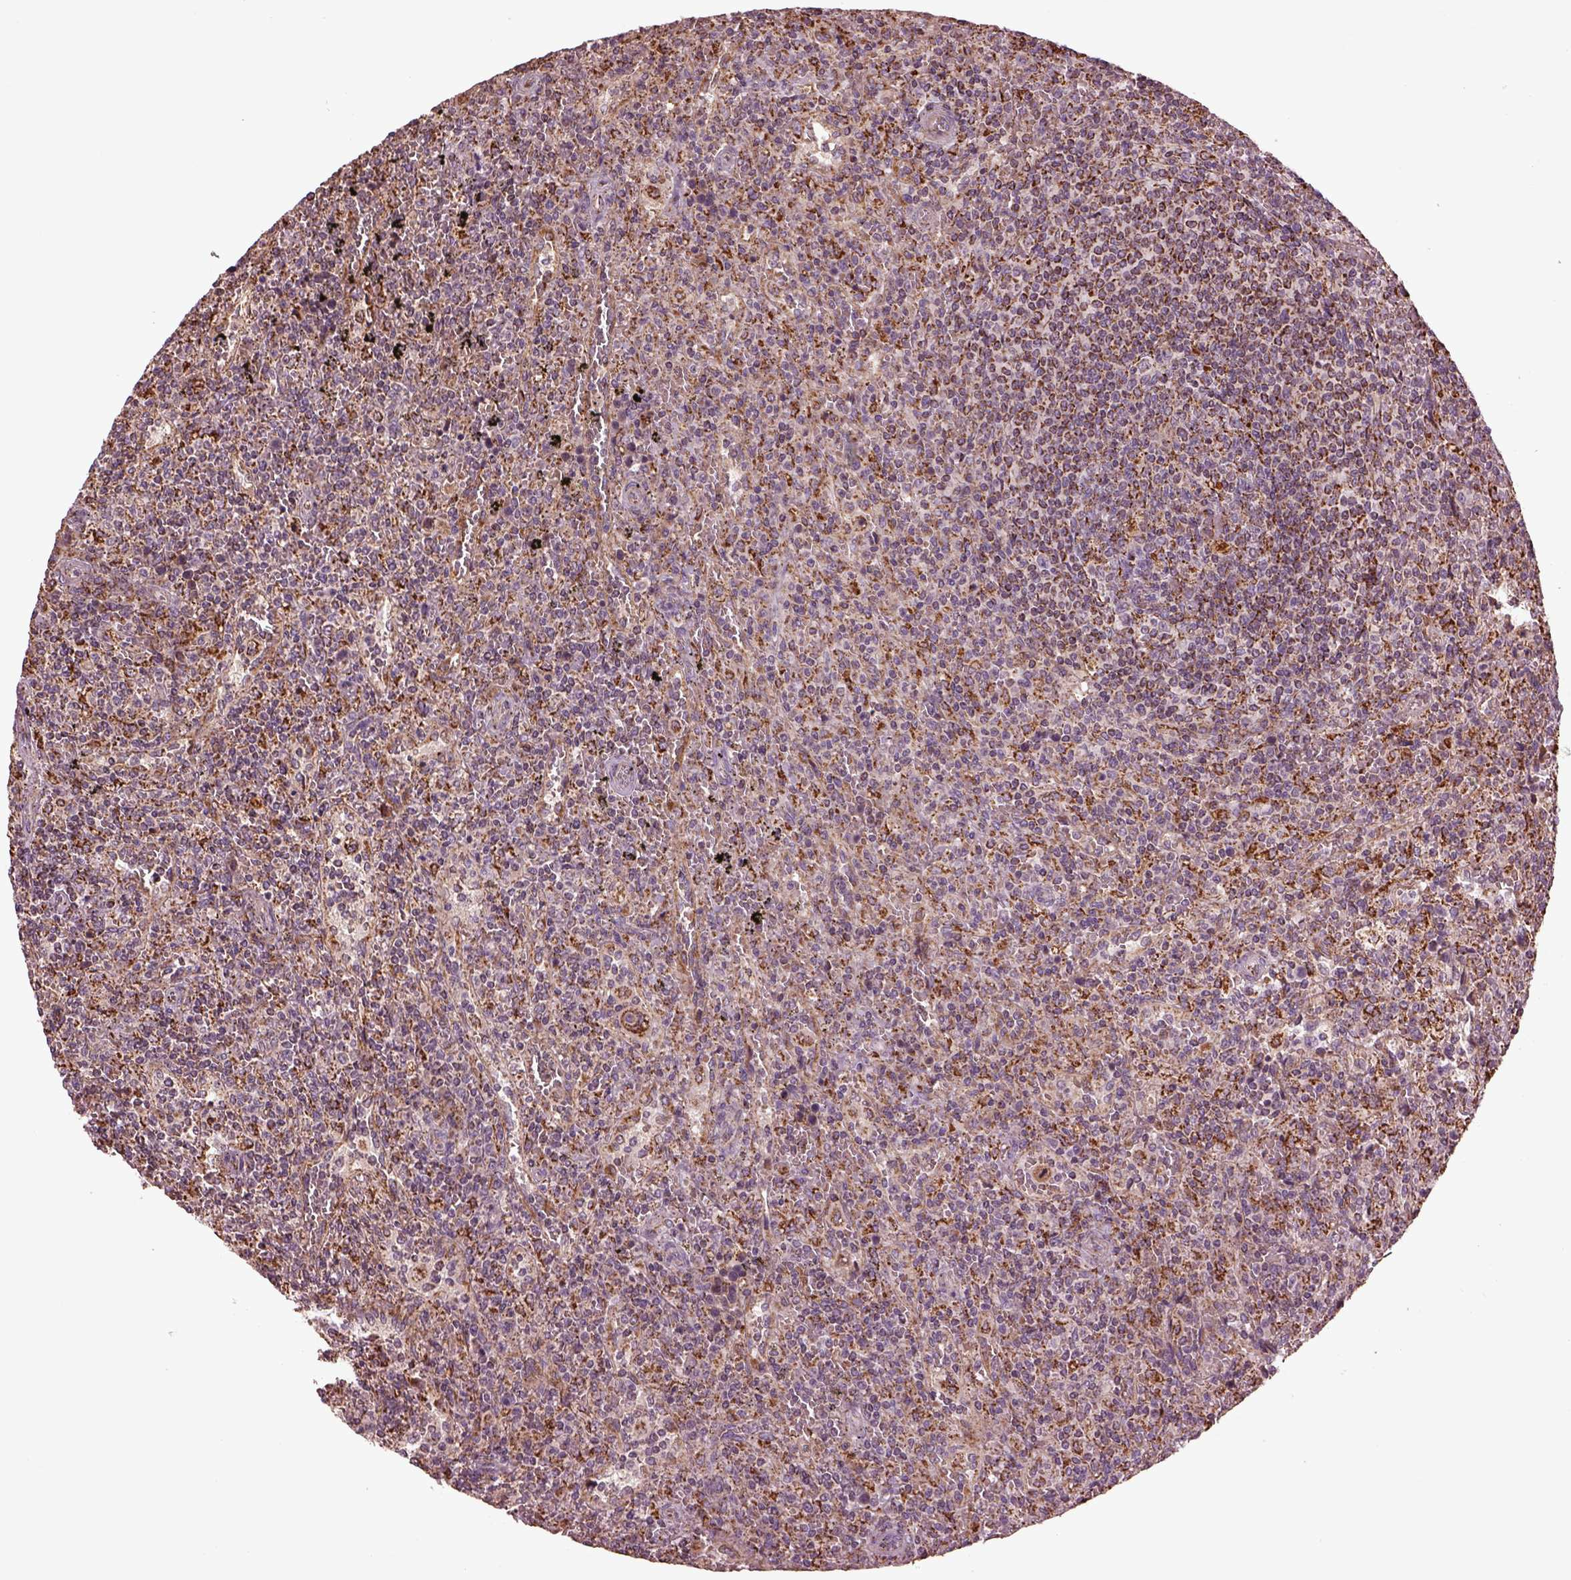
{"staining": {"intensity": "moderate", "quantity": ">75%", "location": "cytoplasmic/membranous"}, "tissue": "lymphoma", "cell_type": "Tumor cells", "image_type": "cancer", "snomed": [{"axis": "morphology", "description": "Malignant lymphoma, non-Hodgkin's type, Low grade"}, {"axis": "topography", "description": "Spleen"}], "caption": "DAB (3,3'-diaminobenzidine) immunohistochemical staining of lymphoma exhibits moderate cytoplasmic/membranous protein expression in about >75% of tumor cells. The staining was performed using DAB to visualize the protein expression in brown, while the nuclei were stained in blue with hematoxylin (Magnification: 20x).", "gene": "TMEM254", "patient": {"sex": "male", "age": 62}}